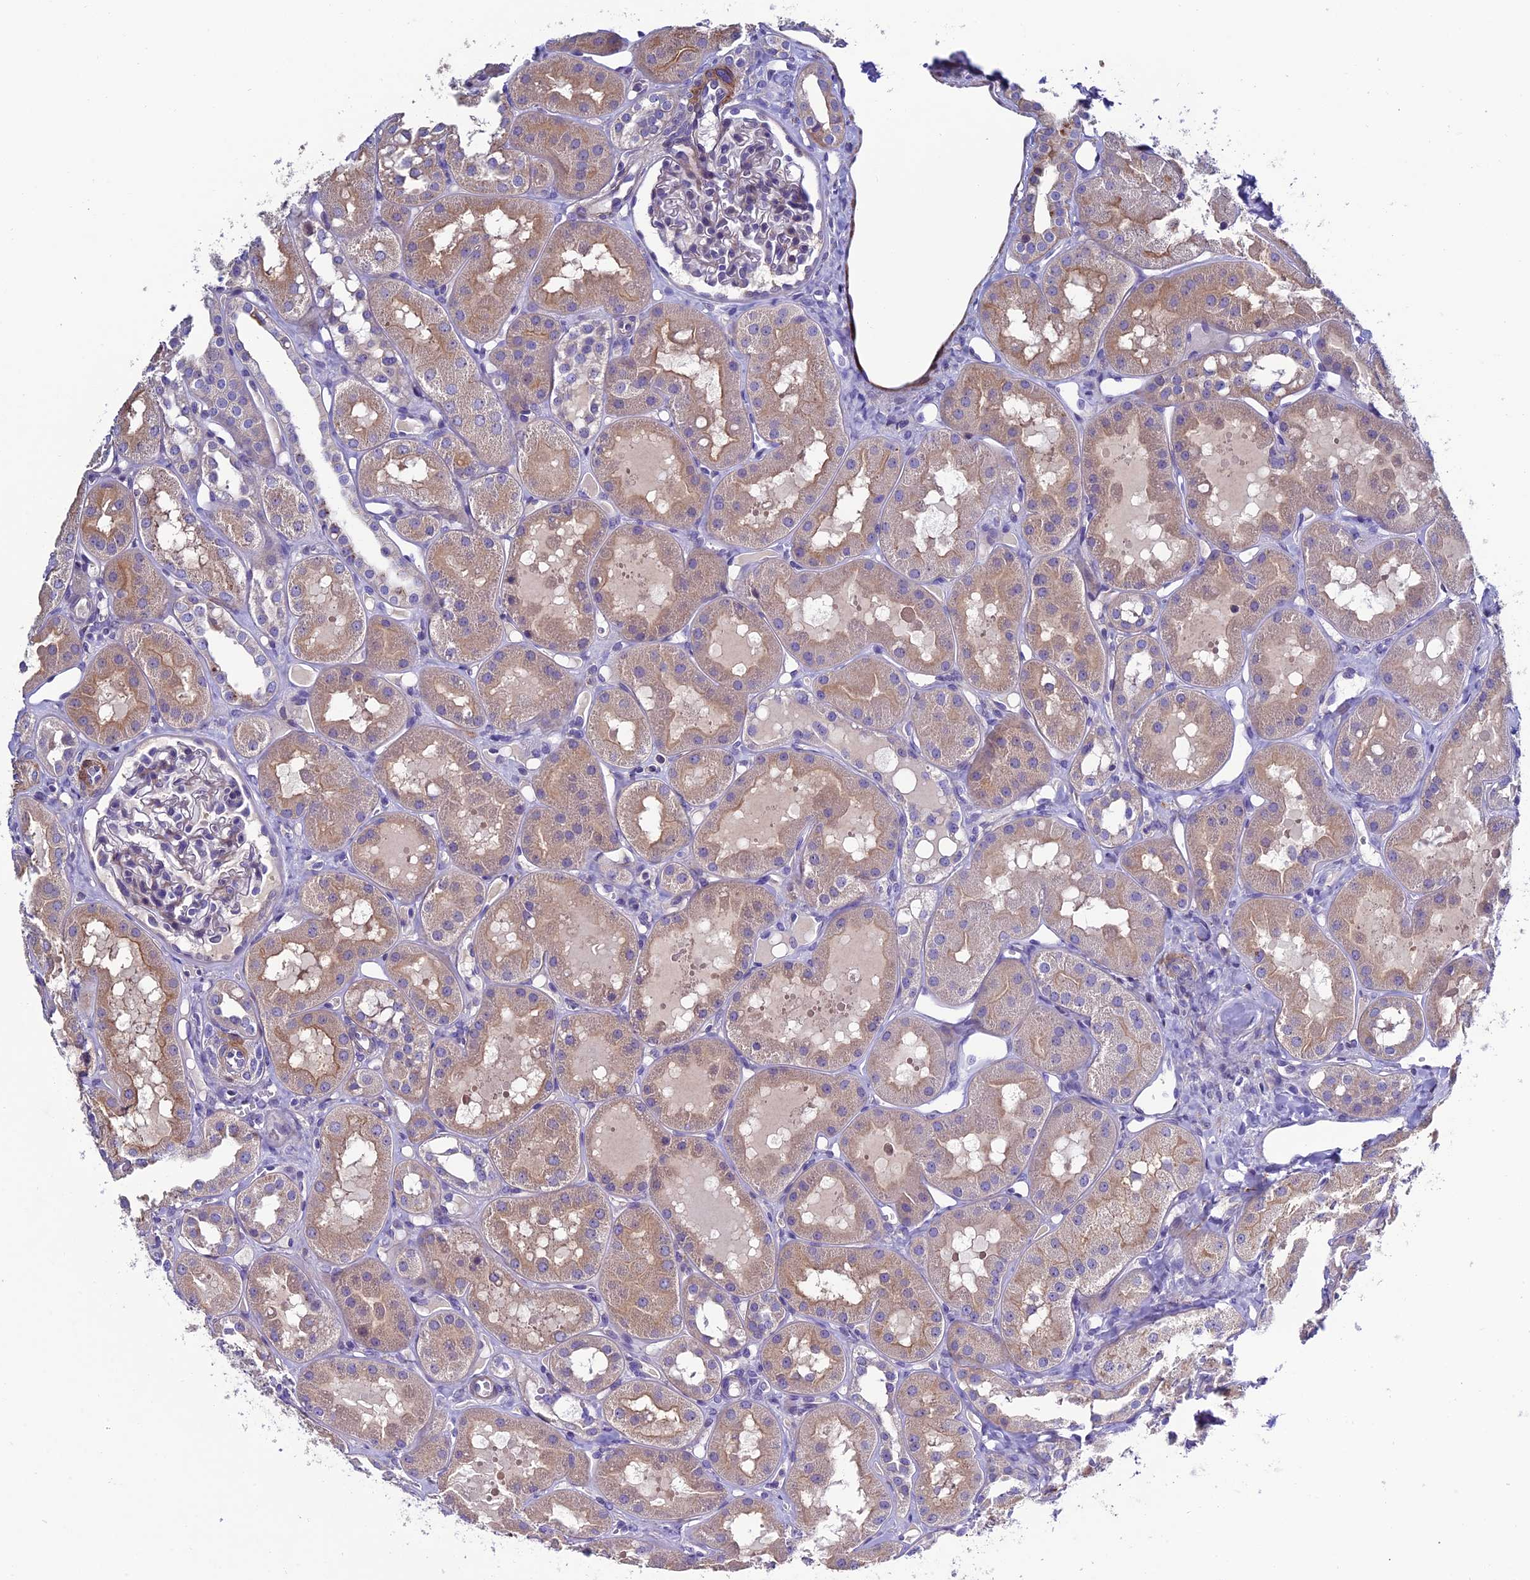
{"staining": {"intensity": "negative", "quantity": "none", "location": "none"}, "tissue": "kidney", "cell_type": "Cells in glomeruli", "image_type": "normal", "snomed": [{"axis": "morphology", "description": "Normal tissue, NOS"}, {"axis": "topography", "description": "Kidney"}], "caption": "Benign kidney was stained to show a protein in brown. There is no significant positivity in cells in glomeruli. (Brightfield microscopy of DAB (3,3'-diaminobenzidine) immunohistochemistry at high magnification).", "gene": "FAM178B", "patient": {"sex": "male", "age": 16}}